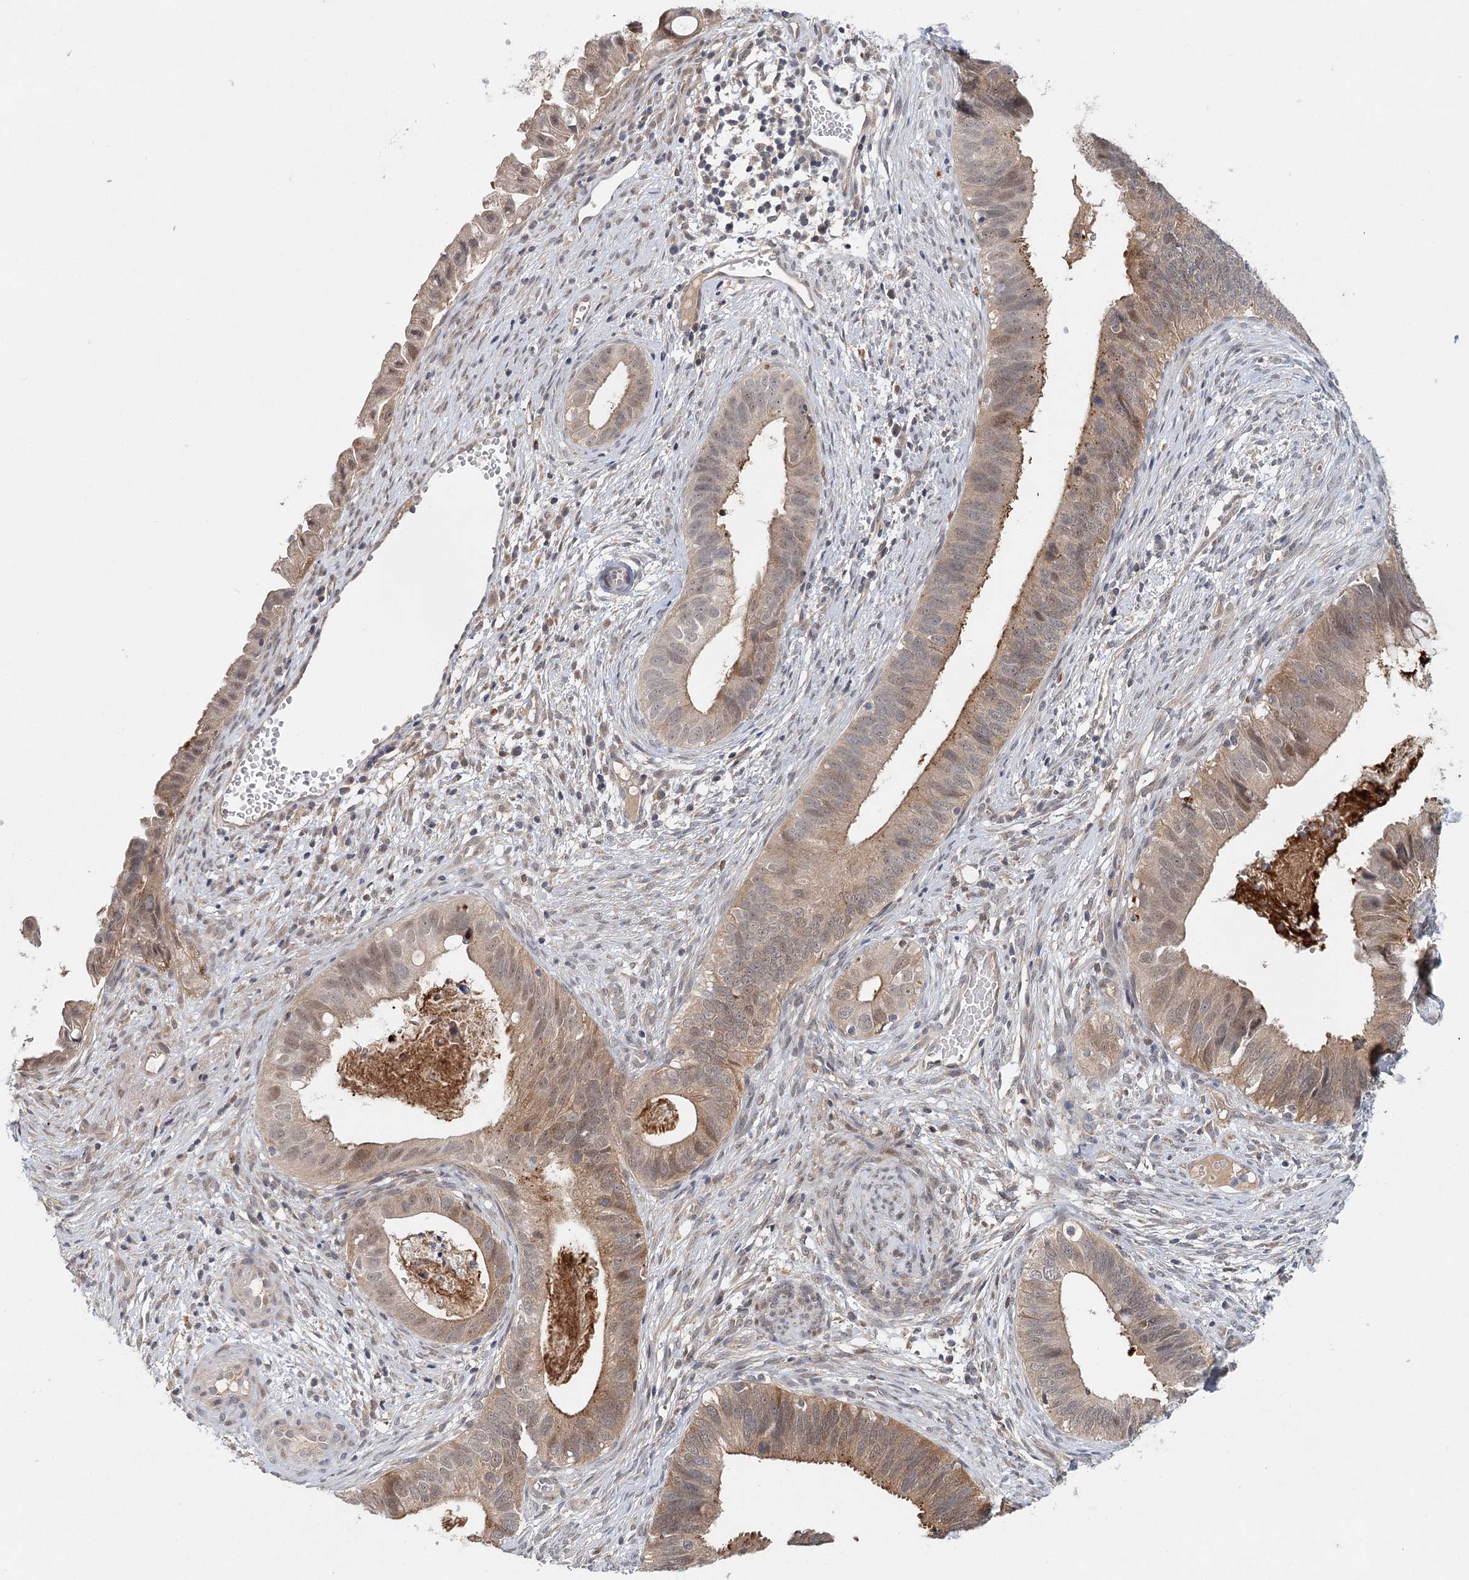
{"staining": {"intensity": "moderate", "quantity": "25%-75%", "location": "cytoplasmic/membranous,nuclear"}, "tissue": "cervical cancer", "cell_type": "Tumor cells", "image_type": "cancer", "snomed": [{"axis": "morphology", "description": "Adenocarcinoma, NOS"}, {"axis": "topography", "description": "Cervix"}], "caption": "Immunohistochemistry (IHC) of adenocarcinoma (cervical) shows medium levels of moderate cytoplasmic/membranous and nuclear expression in about 25%-75% of tumor cells.", "gene": "AP3B1", "patient": {"sex": "female", "age": 42}}